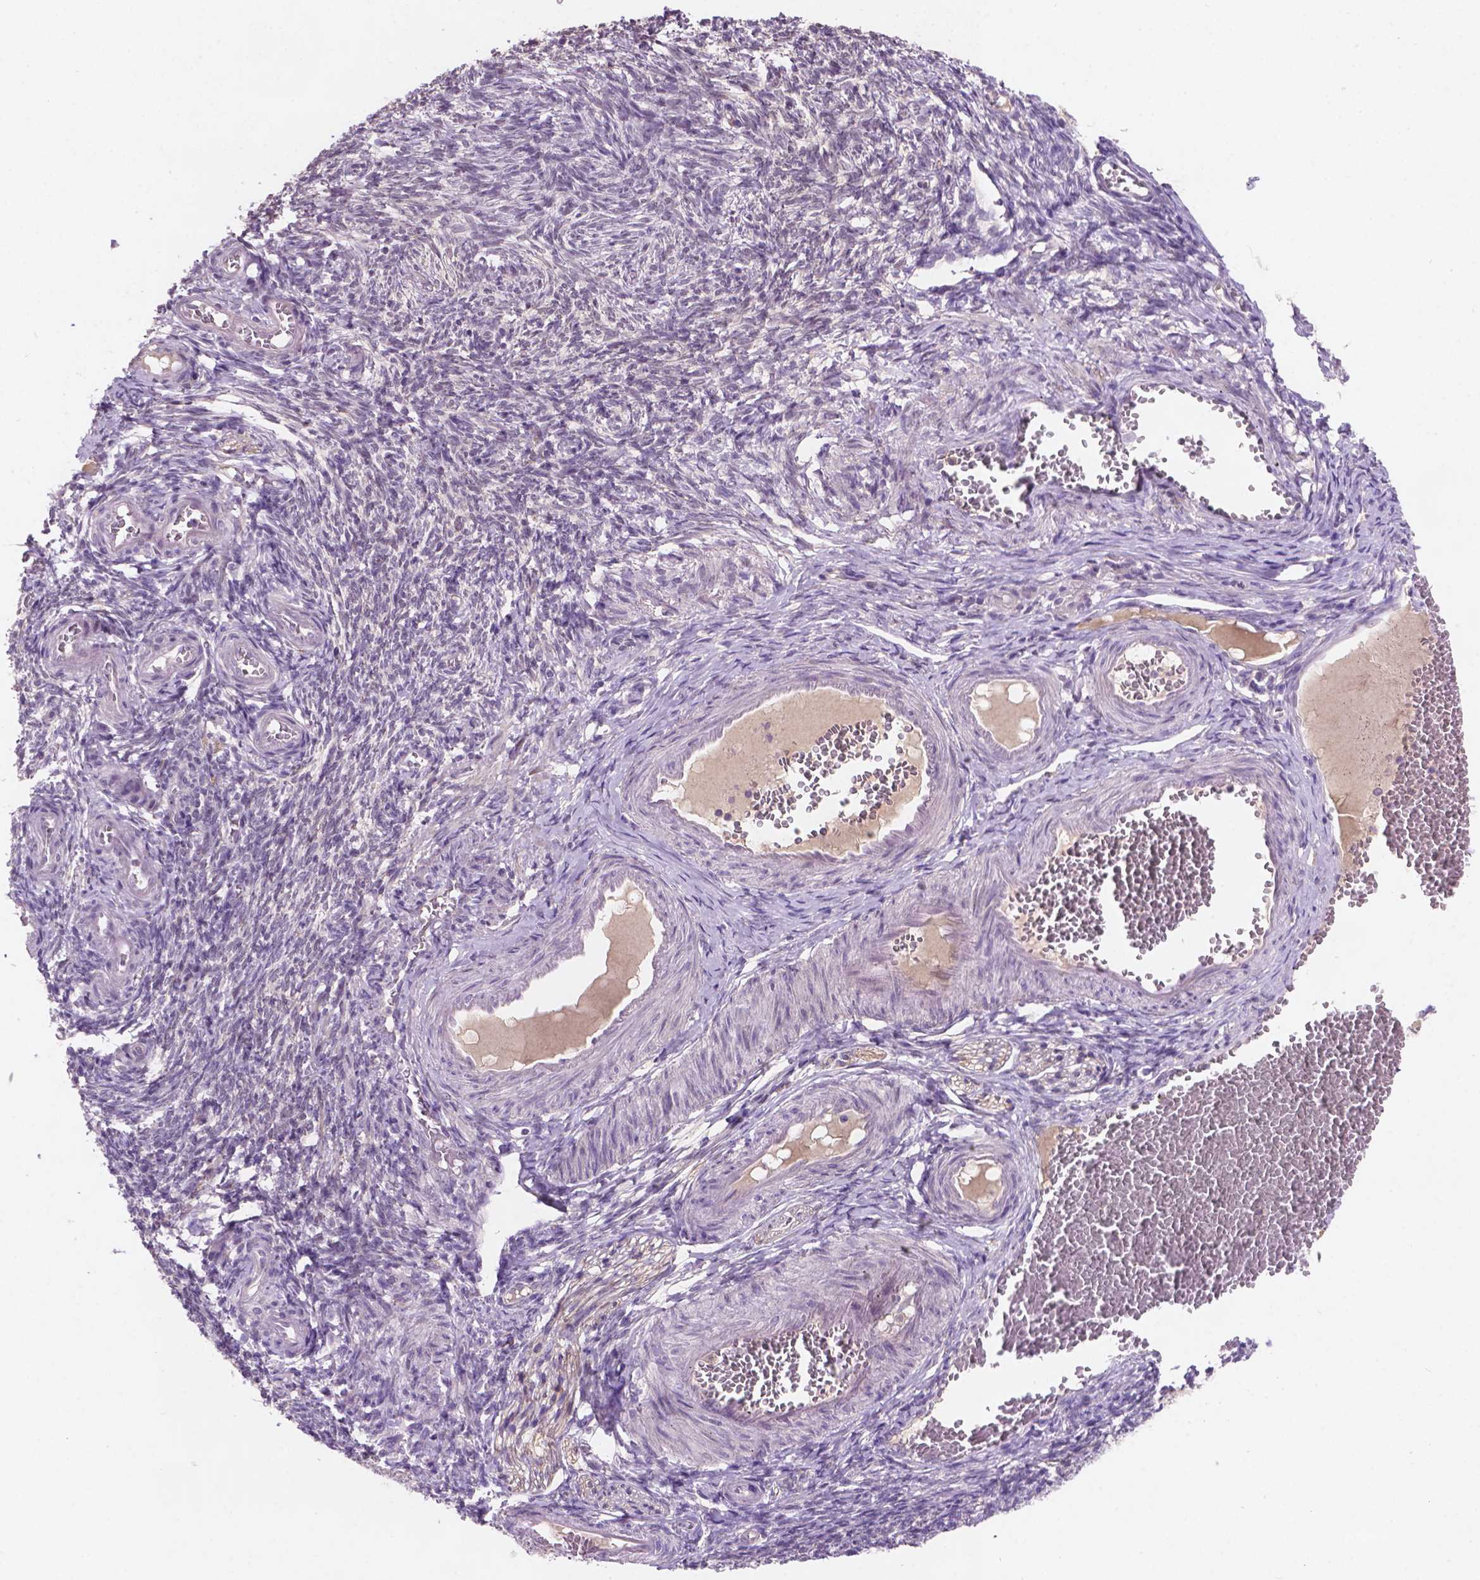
{"staining": {"intensity": "negative", "quantity": "none", "location": "none"}, "tissue": "ovary", "cell_type": "Ovarian stroma cells", "image_type": "normal", "snomed": [{"axis": "morphology", "description": "Normal tissue, NOS"}, {"axis": "topography", "description": "Ovary"}], "caption": "Ovarian stroma cells are negative for protein expression in unremarkable human ovary.", "gene": "GXYLT2", "patient": {"sex": "female", "age": 39}}